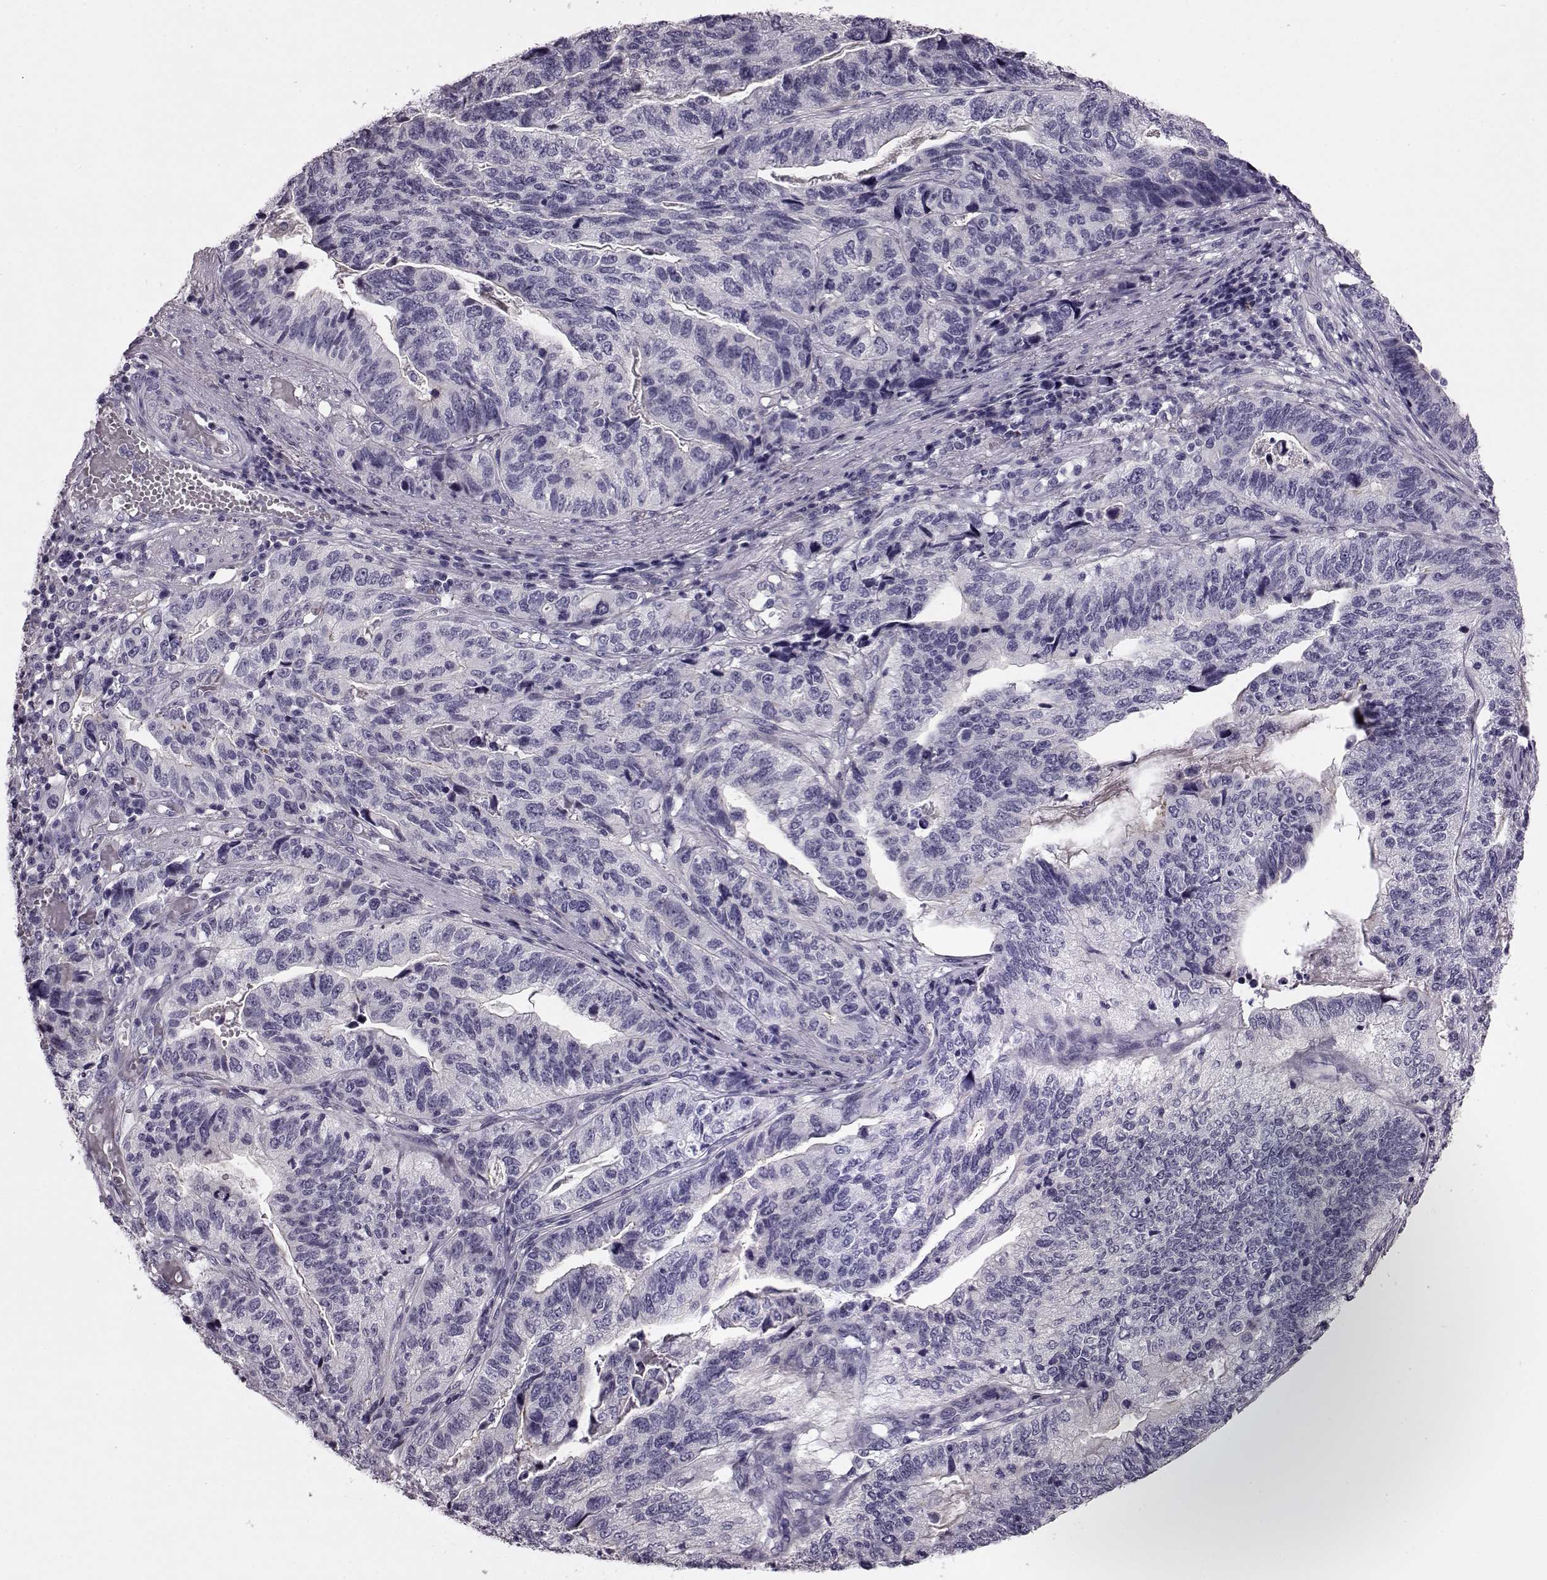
{"staining": {"intensity": "negative", "quantity": "none", "location": "none"}, "tissue": "stomach cancer", "cell_type": "Tumor cells", "image_type": "cancer", "snomed": [{"axis": "morphology", "description": "Adenocarcinoma, NOS"}, {"axis": "topography", "description": "Stomach, upper"}], "caption": "A photomicrograph of human stomach cancer is negative for staining in tumor cells.", "gene": "SNTG1", "patient": {"sex": "female", "age": 67}}